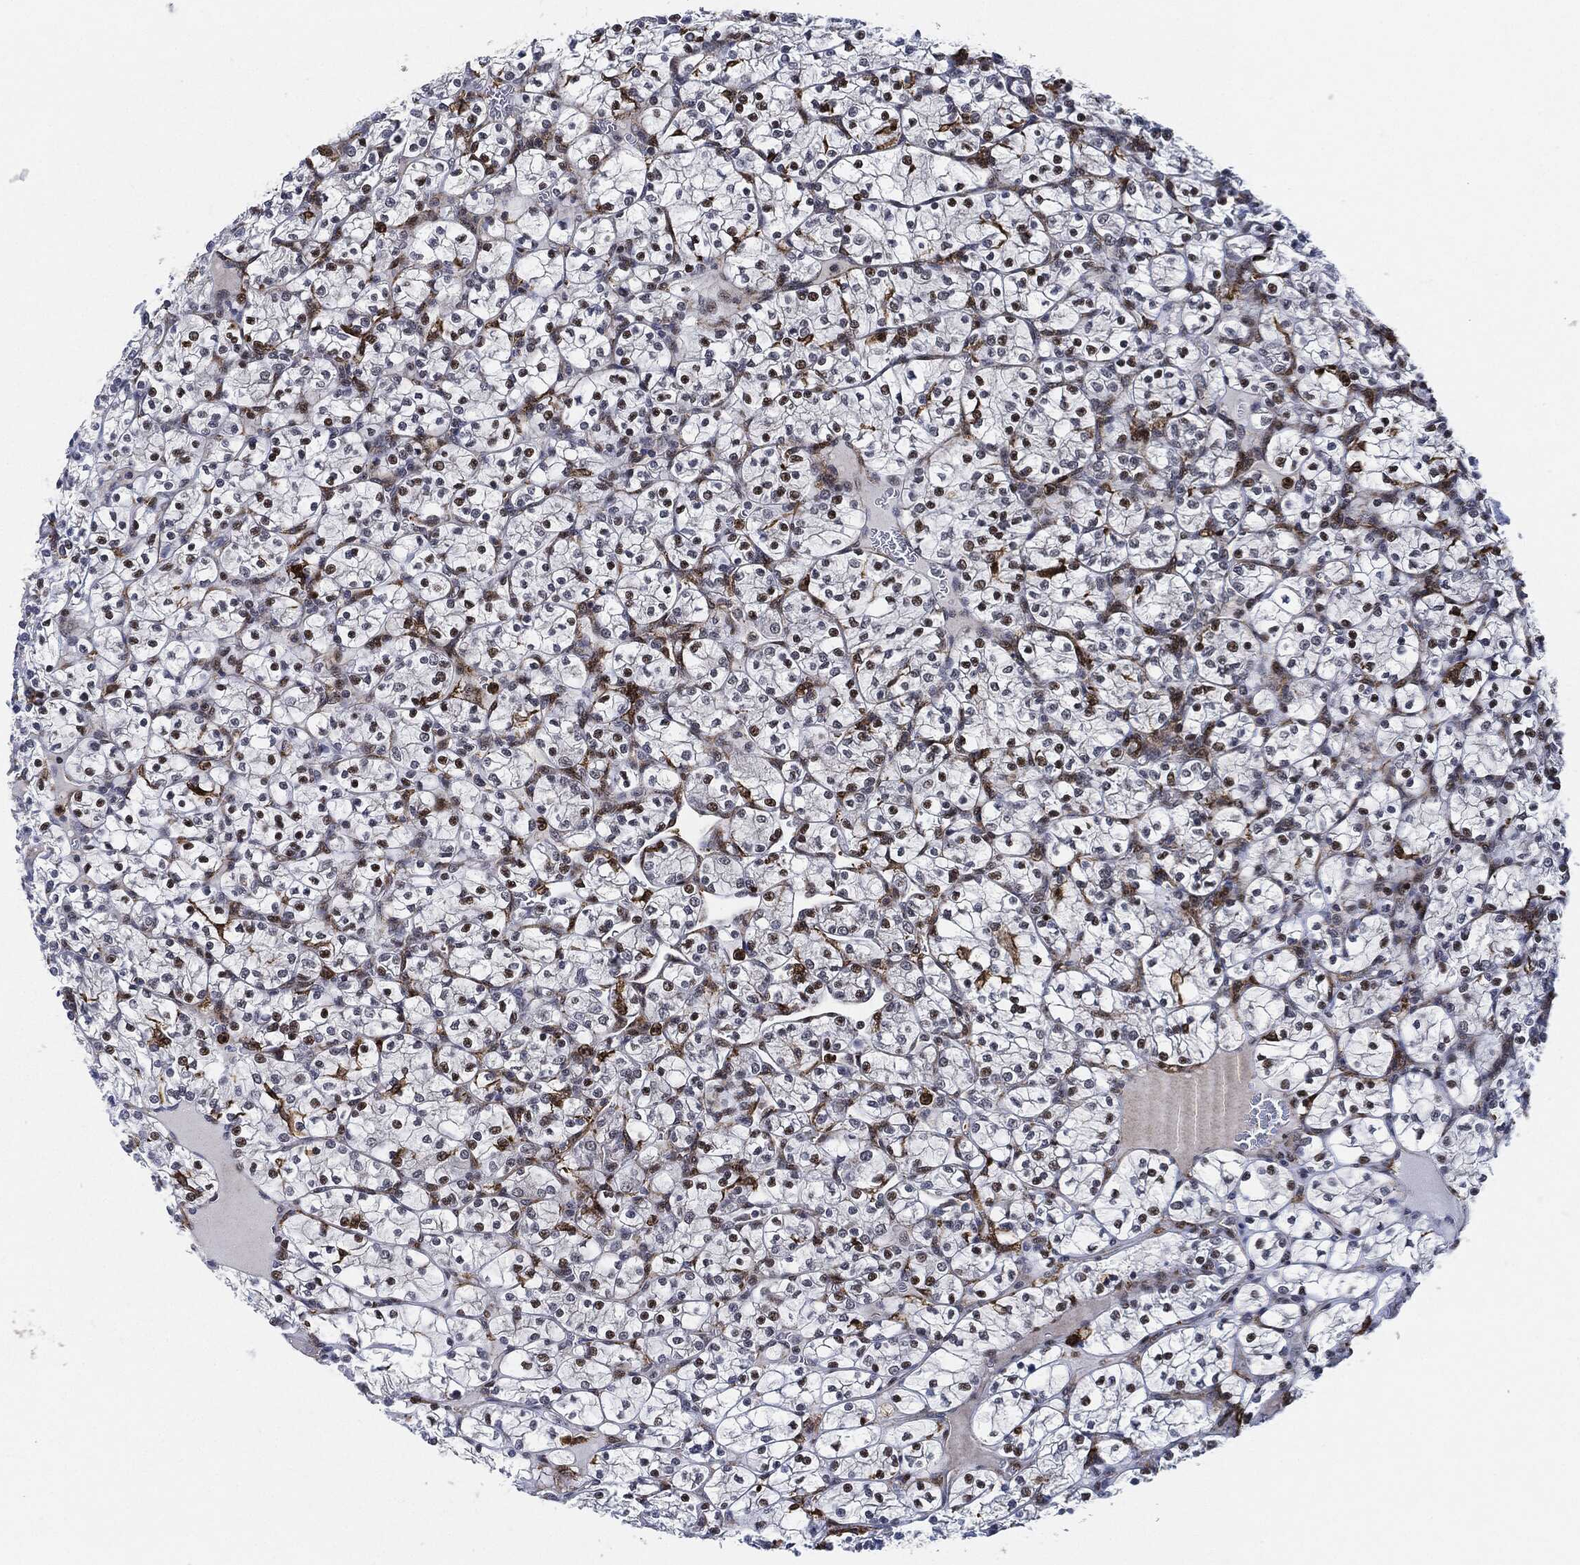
{"staining": {"intensity": "negative", "quantity": "none", "location": "none"}, "tissue": "renal cancer", "cell_type": "Tumor cells", "image_type": "cancer", "snomed": [{"axis": "morphology", "description": "Adenocarcinoma, NOS"}, {"axis": "topography", "description": "Kidney"}], "caption": "Tumor cells show no significant protein expression in adenocarcinoma (renal). (Stains: DAB immunohistochemistry with hematoxylin counter stain, Microscopy: brightfield microscopy at high magnification).", "gene": "NANOS3", "patient": {"sex": "female", "age": 89}}